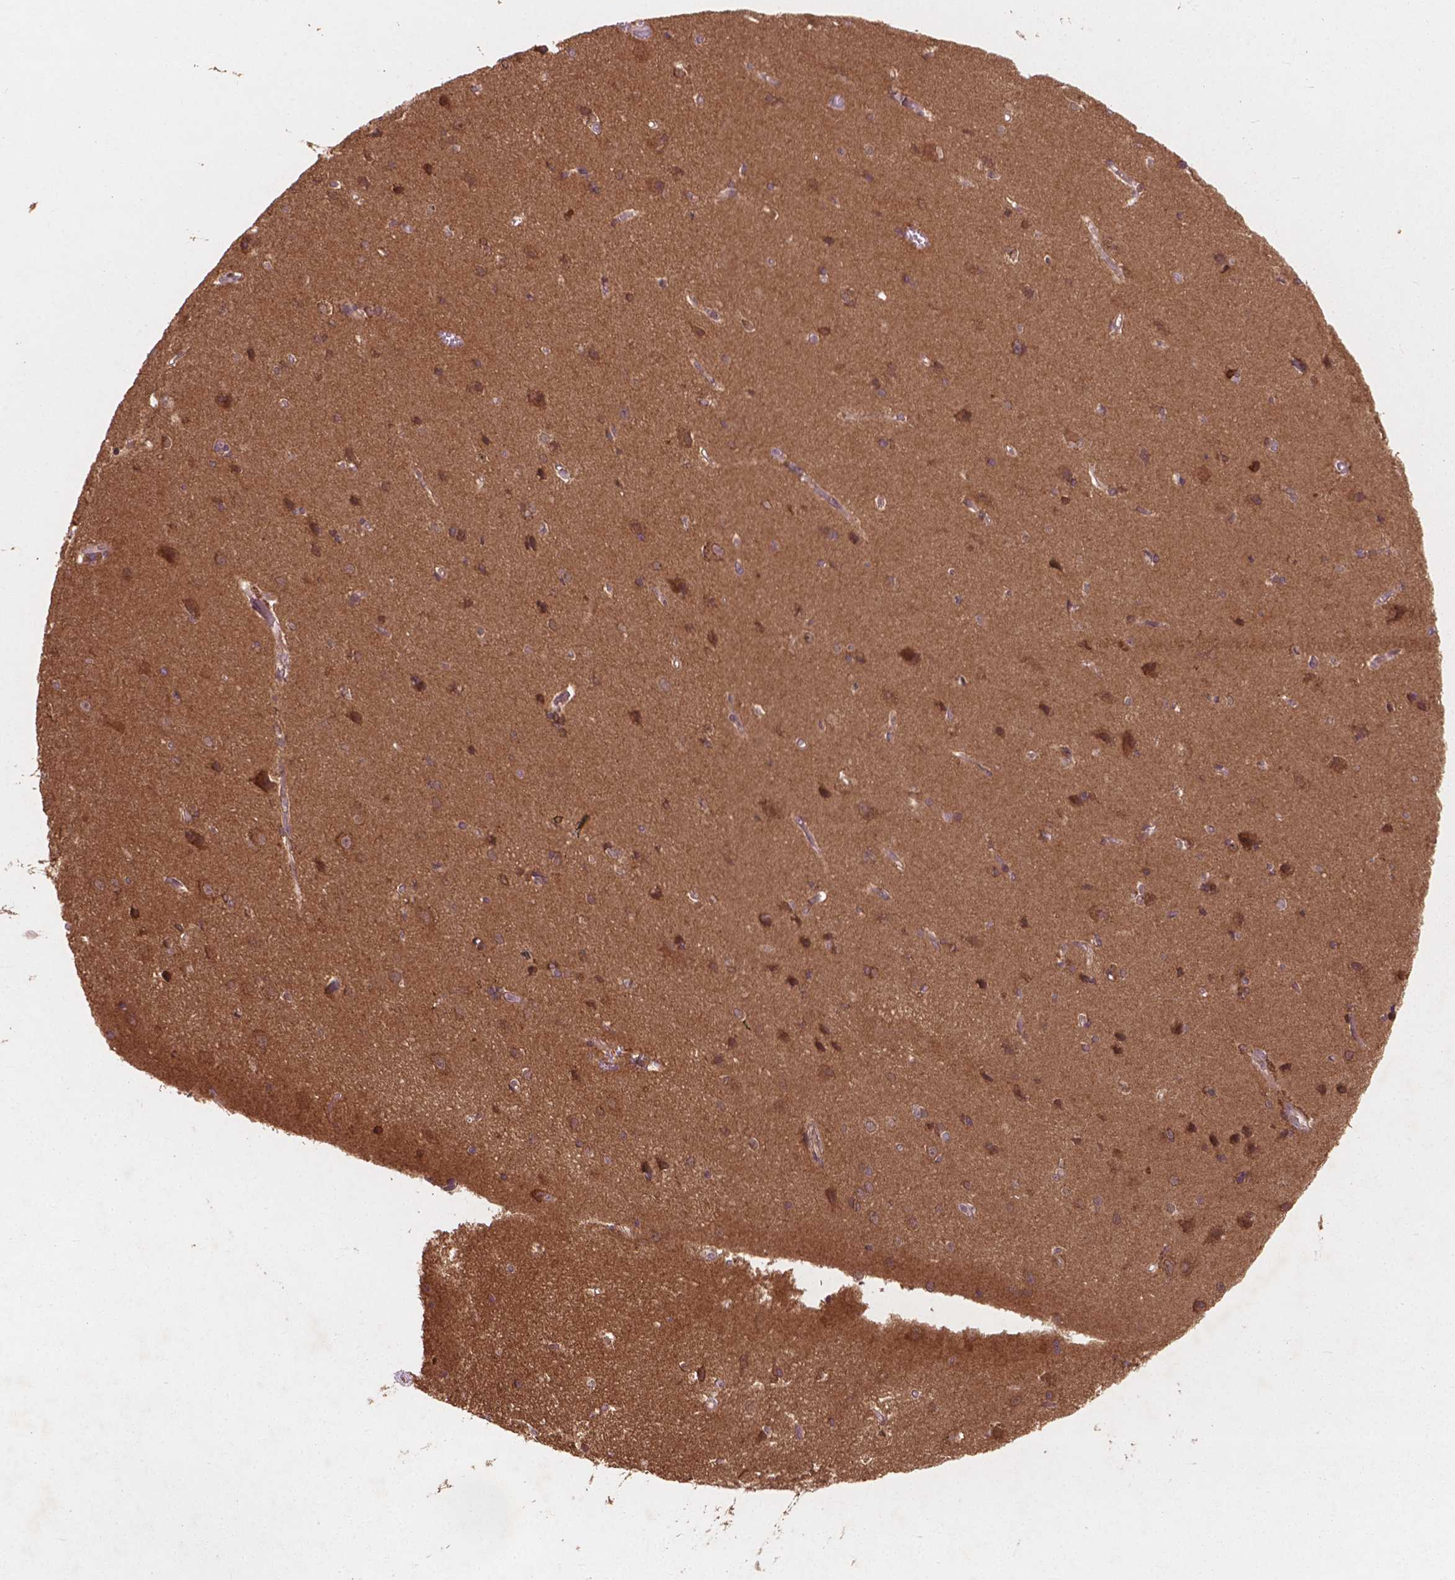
{"staining": {"intensity": "negative", "quantity": "none", "location": "none"}, "tissue": "cerebral cortex", "cell_type": "Endothelial cells", "image_type": "normal", "snomed": [{"axis": "morphology", "description": "Normal tissue, NOS"}, {"axis": "topography", "description": "Cerebral cortex"}], "caption": "The immunohistochemistry micrograph has no significant staining in endothelial cells of cerebral cortex.", "gene": "CYFIP1", "patient": {"sex": "male", "age": 37}}